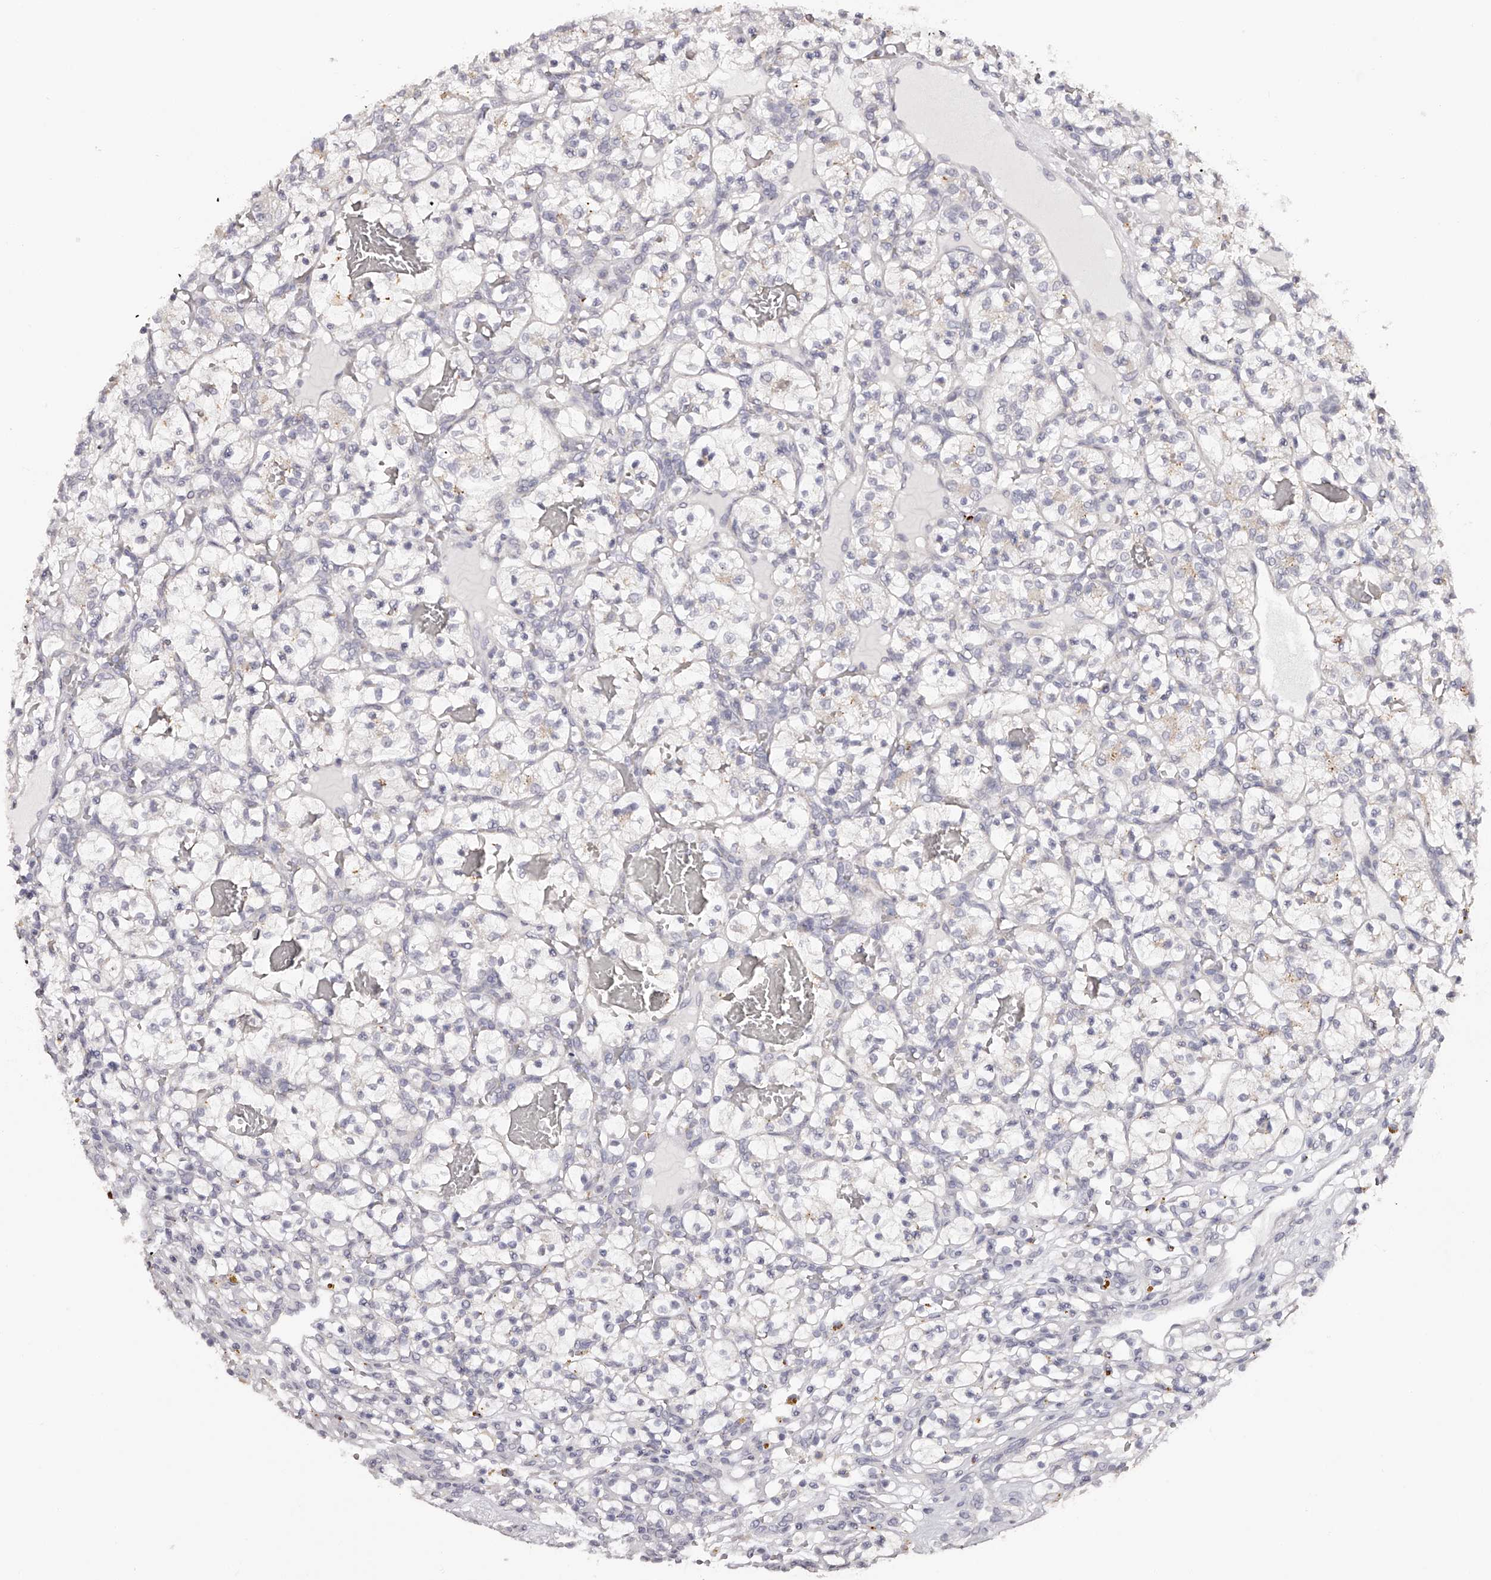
{"staining": {"intensity": "negative", "quantity": "none", "location": "none"}, "tissue": "renal cancer", "cell_type": "Tumor cells", "image_type": "cancer", "snomed": [{"axis": "morphology", "description": "Adenocarcinoma, NOS"}, {"axis": "topography", "description": "Kidney"}], "caption": "Micrograph shows no protein expression in tumor cells of adenocarcinoma (renal) tissue. Brightfield microscopy of immunohistochemistry stained with DAB (3,3'-diaminobenzidine) (brown) and hematoxylin (blue), captured at high magnification.", "gene": "SLC35D3", "patient": {"sex": "female", "age": 57}}